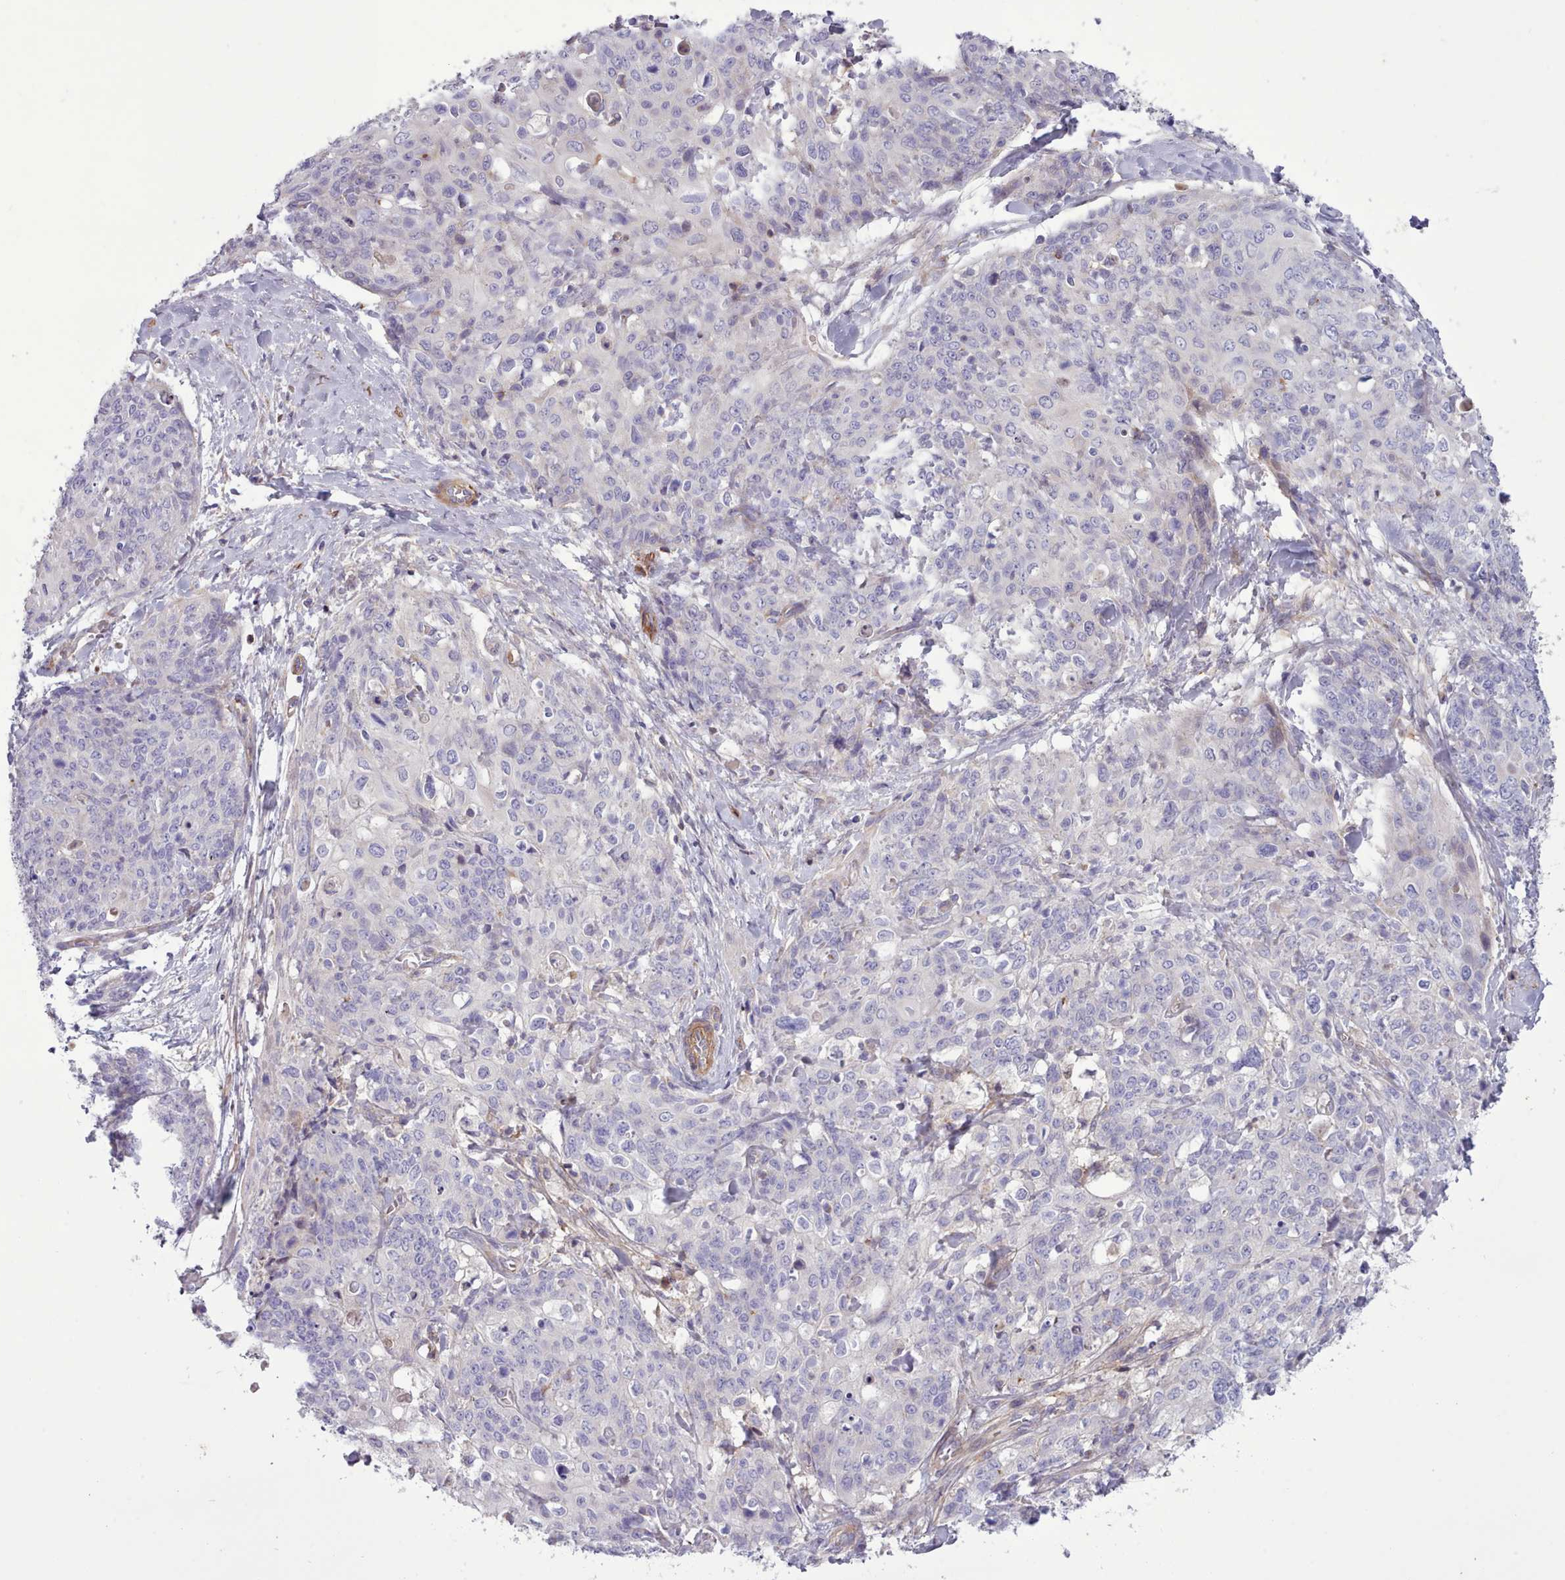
{"staining": {"intensity": "negative", "quantity": "none", "location": "none"}, "tissue": "skin cancer", "cell_type": "Tumor cells", "image_type": "cancer", "snomed": [{"axis": "morphology", "description": "Squamous cell carcinoma, NOS"}, {"axis": "topography", "description": "Skin"}, {"axis": "topography", "description": "Vulva"}], "caption": "Tumor cells show no significant staining in squamous cell carcinoma (skin).", "gene": "TENT4B", "patient": {"sex": "female", "age": 85}}